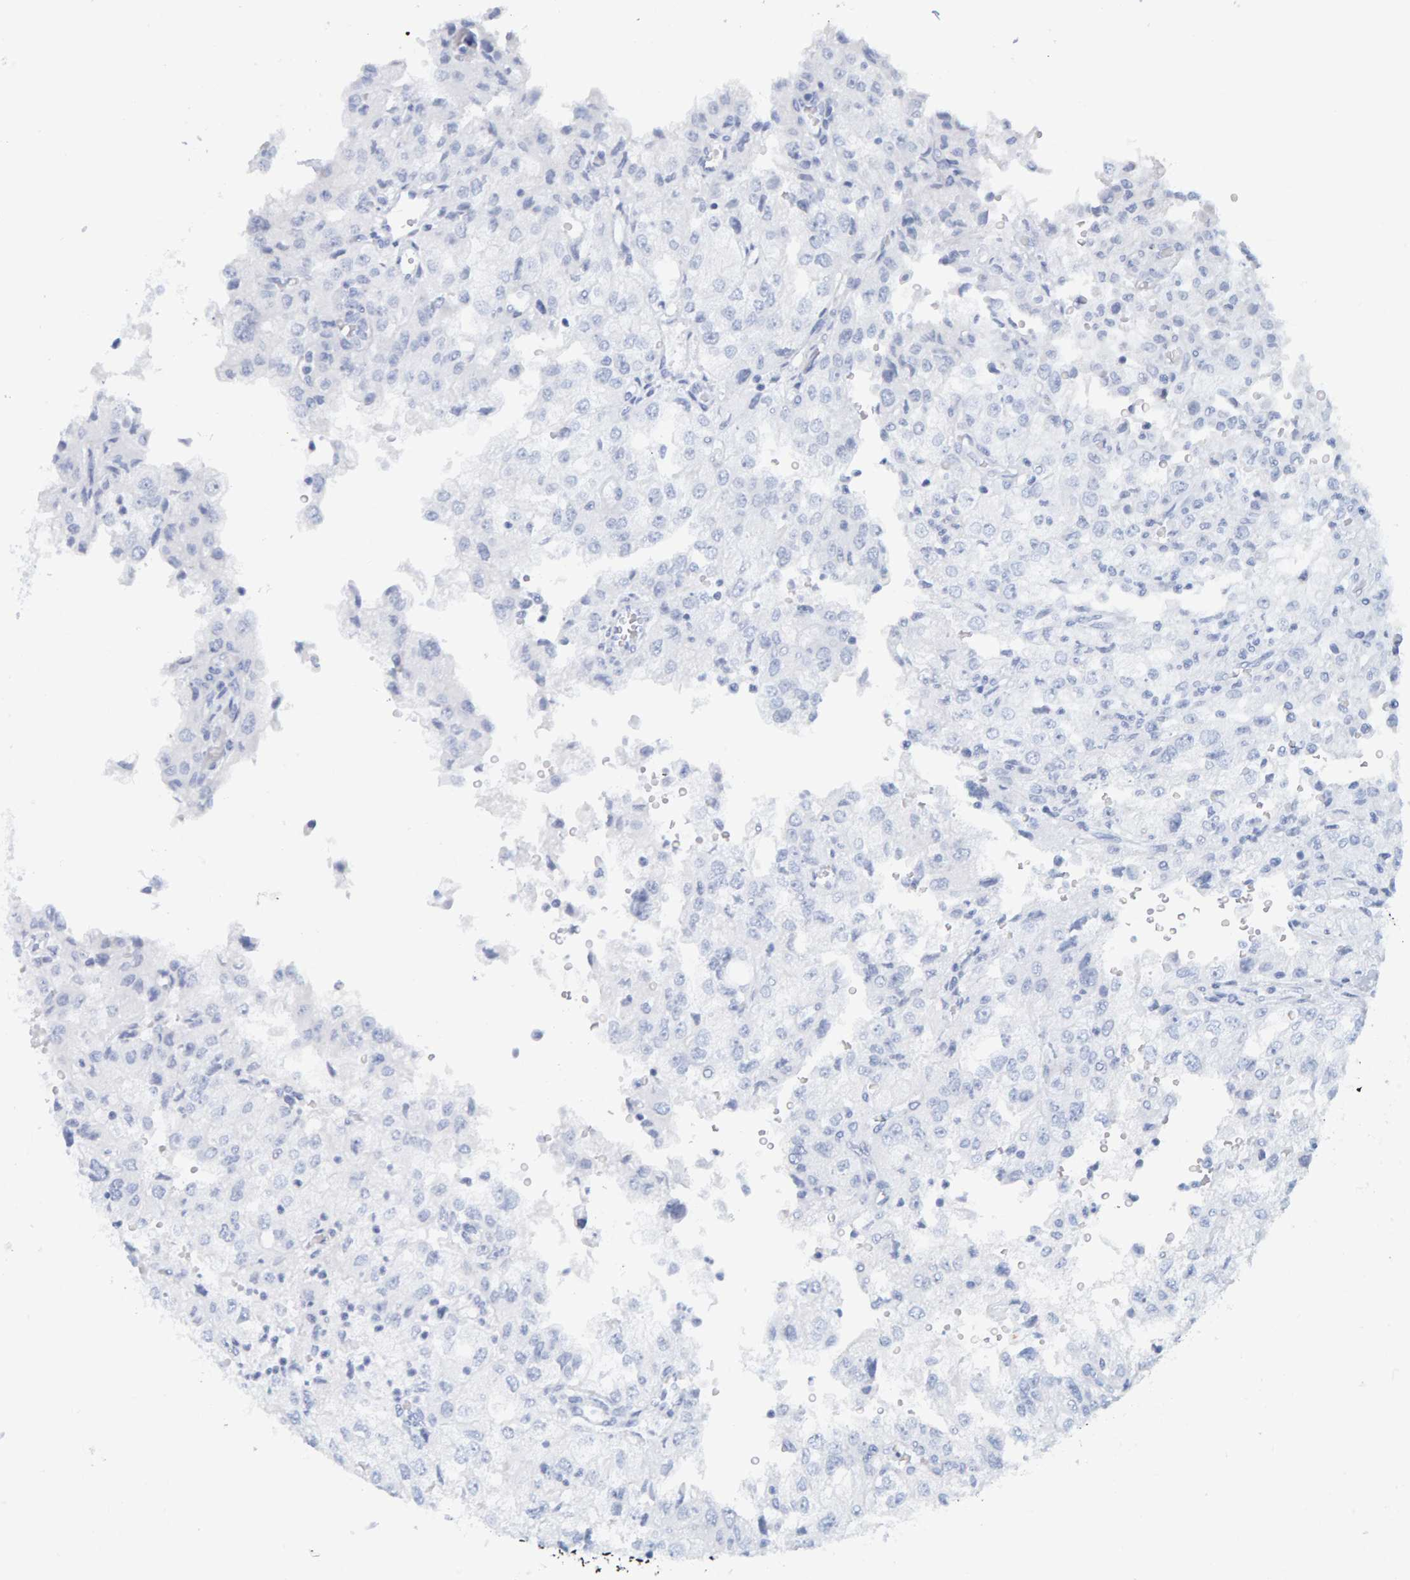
{"staining": {"intensity": "negative", "quantity": "none", "location": "none"}, "tissue": "renal cancer", "cell_type": "Tumor cells", "image_type": "cancer", "snomed": [{"axis": "morphology", "description": "Adenocarcinoma, NOS"}, {"axis": "topography", "description": "Kidney"}], "caption": "DAB immunohistochemical staining of adenocarcinoma (renal) demonstrates no significant staining in tumor cells. (DAB (3,3'-diaminobenzidine) IHC, high magnification).", "gene": "SFTPC", "patient": {"sex": "female", "age": 54}}